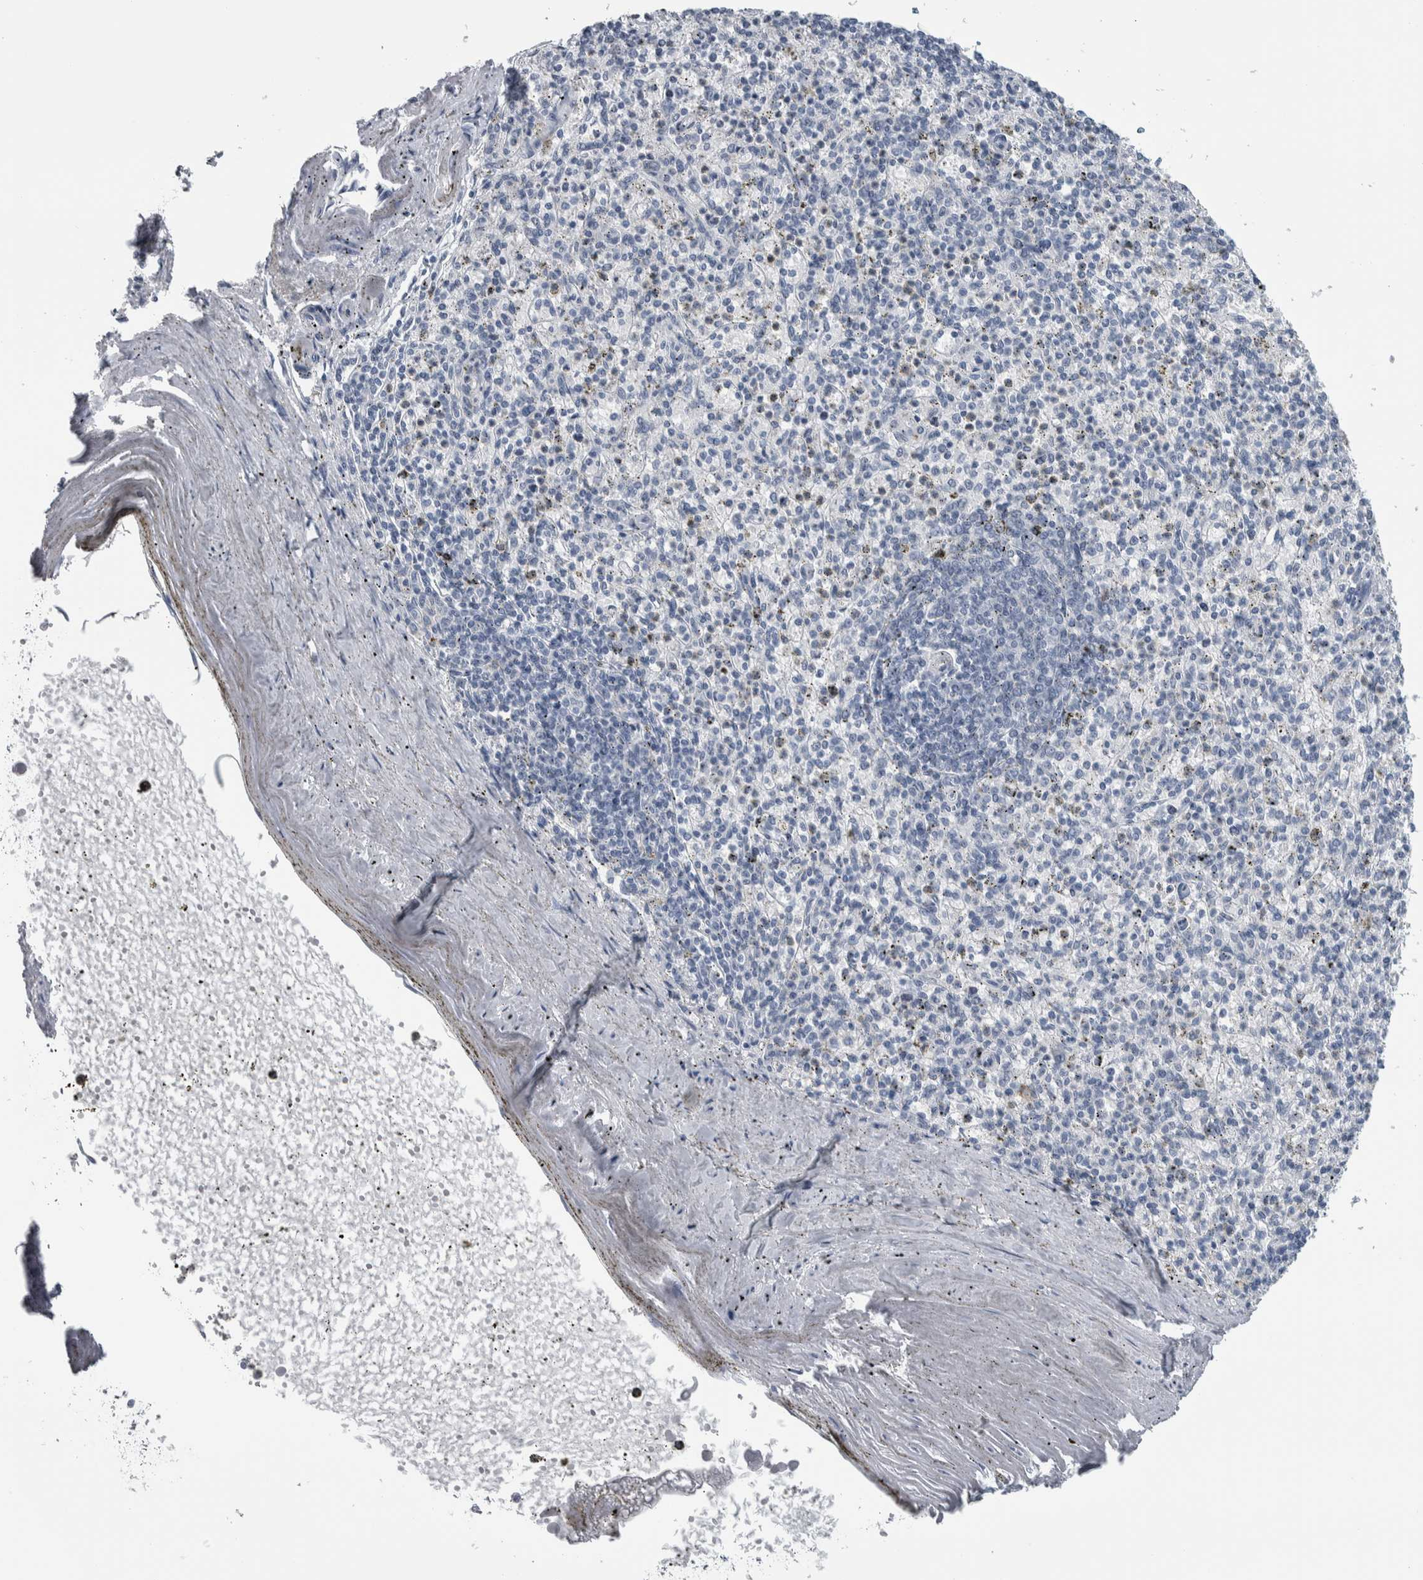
{"staining": {"intensity": "negative", "quantity": "none", "location": "none"}, "tissue": "spleen", "cell_type": "Cells in red pulp", "image_type": "normal", "snomed": [{"axis": "morphology", "description": "Normal tissue, NOS"}, {"axis": "topography", "description": "Spleen"}], "caption": "There is no significant expression in cells in red pulp of spleen.", "gene": "CDH17", "patient": {"sex": "male", "age": 72}}